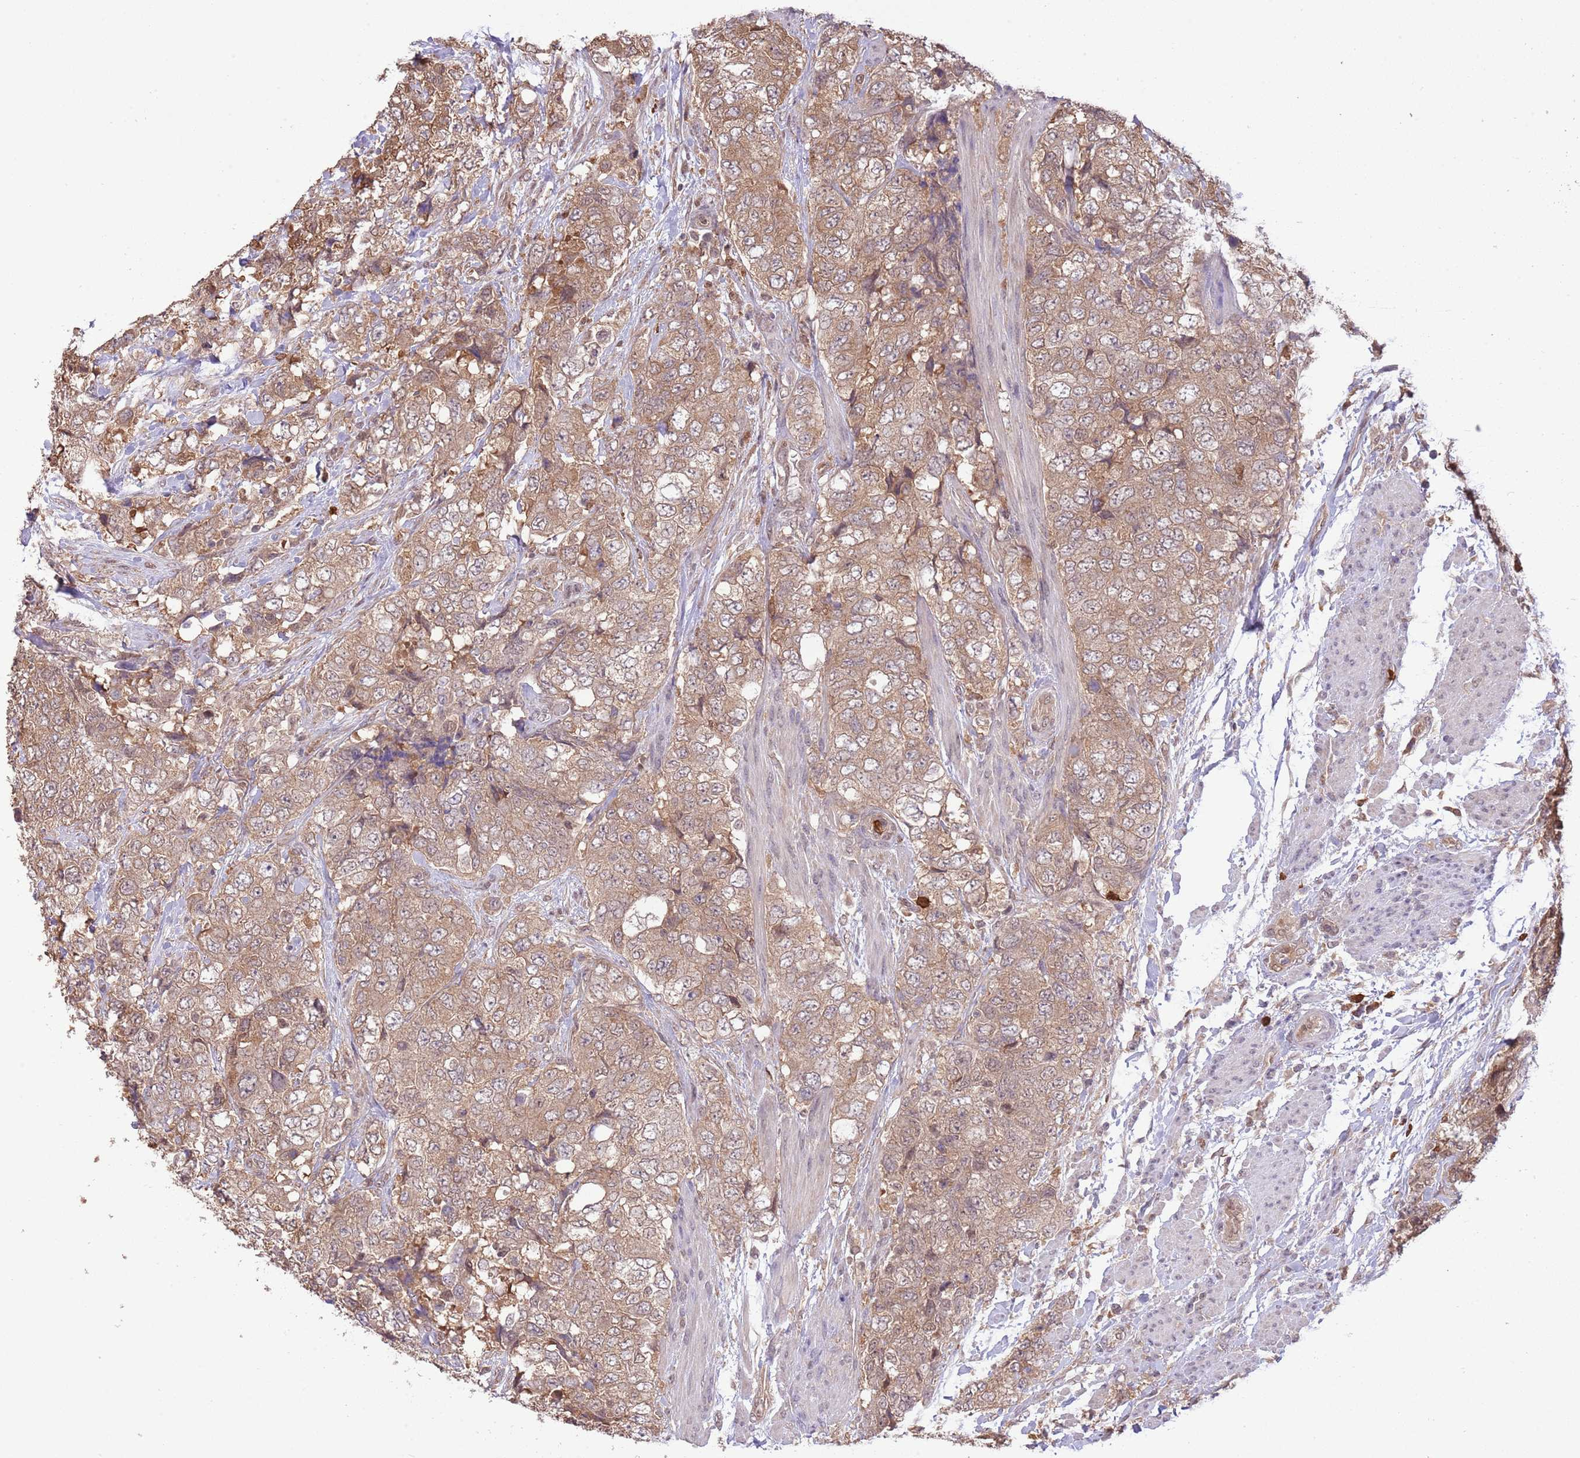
{"staining": {"intensity": "moderate", "quantity": ">75%", "location": "cytoplasmic/membranous"}, "tissue": "urothelial cancer", "cell_type": "Tumor cells", "image_type": "cancer", "snomed": [{"axis": "morphology", "description": "Urothelial carcinoma, High grade"}, {"axis": "topography", "description": "Urinary bladder"}], "caption": "DAB immunohistochemical staining of human urothelial carcinoma (high-grade) demonstrates moderate cytoplasmic/membranous protein positivity in approximately >75% of tumor cells.", "gene": "AMIGO1", "patient": {"sex": "female", "age": 78}}